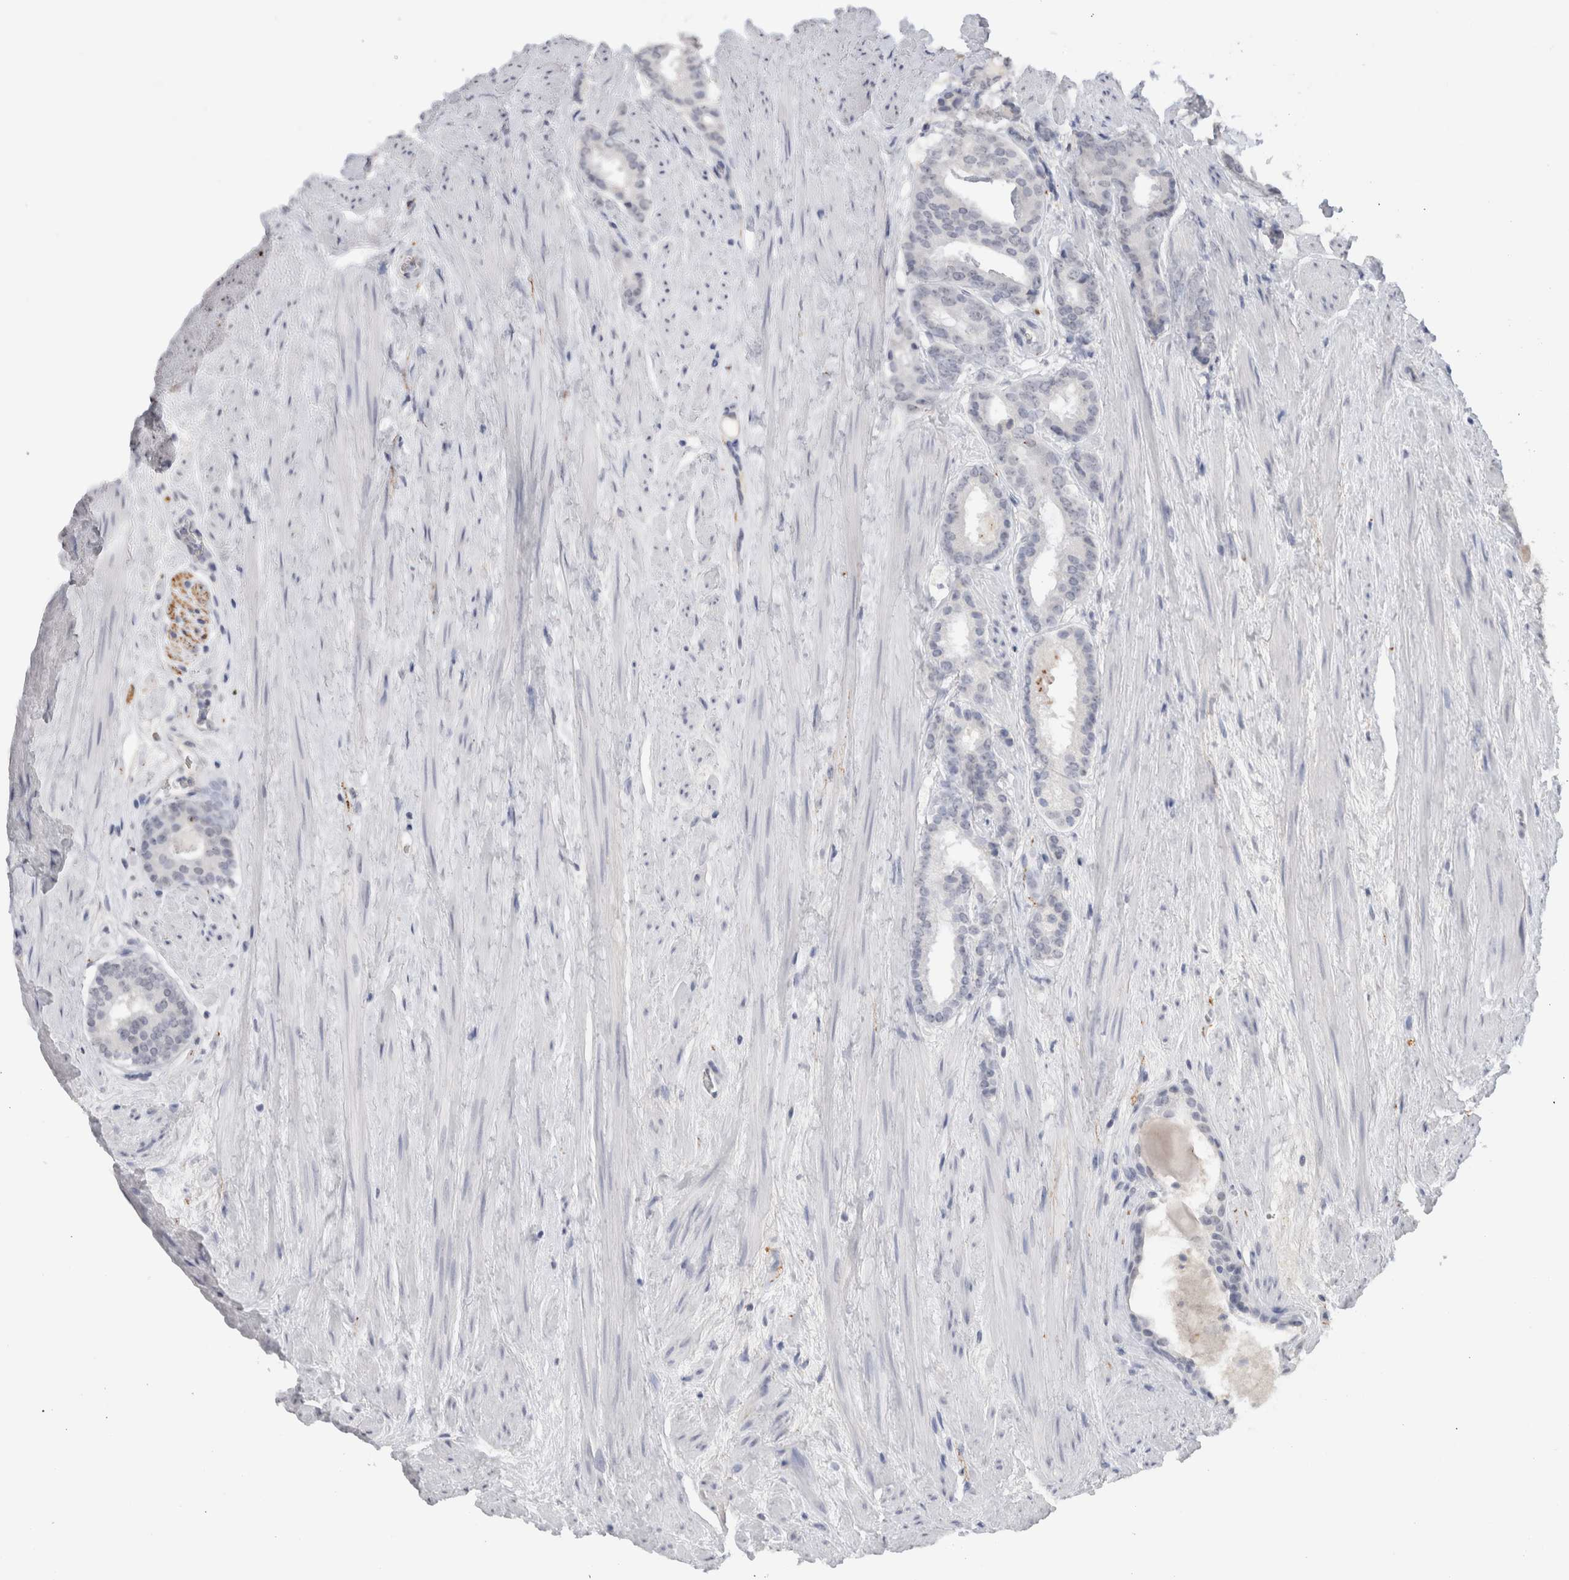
{"staining": {"intensity": "negative", "quantity": "none", "location": "none"}, "tissue": "prostate cancer", "cell_type": "Tumor cells", "image_type": "cancer", "snomed": [{"axis": "morphology", "description": "Adenocarcinoma, Low grade"}, {"axis": "topography", "description": "Prostate"}], "caption": "Tumor cells are negative for protein expression in human prostate cancer.", "gene": "CADM3", "patient": {"sex": "male", "age": 69}}